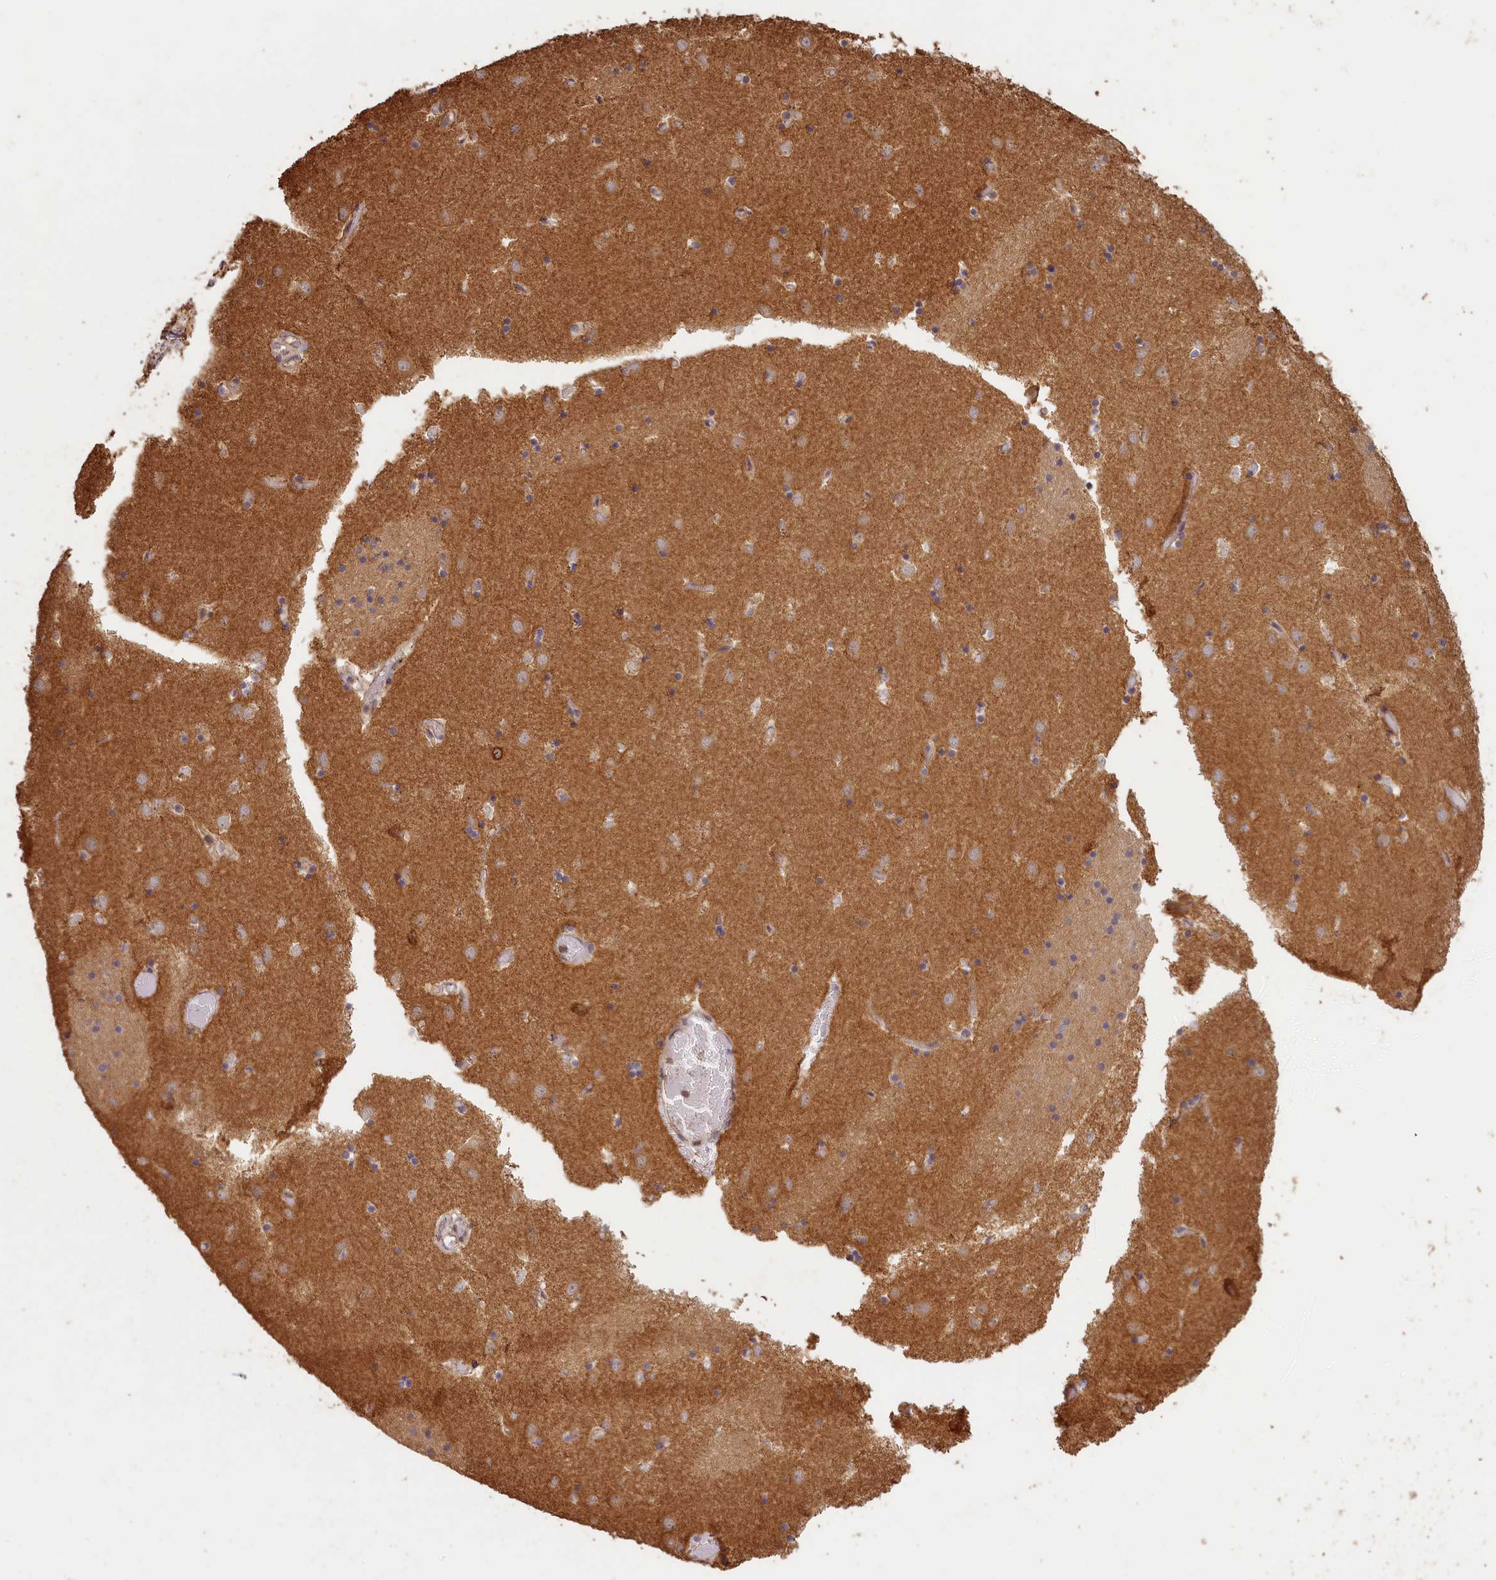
{"staining": {"intensity": "moderate", "quantity": "<25%", "location": "cytoplasmic/membranous"}, "tissue": "caudate", "cell_type": "Glial cells", "image_type": "normal", "snomed": [{"axis": "morphology", "description": "Normal tissue, NOS"}, {"axis": "topography", "description": "Lateral ventricle wall"}], "caption": "Caudate stained with a protein marker shows moderate staining in glial cells.", "gene": "MADD", "patient": {"sex": "male", "age": 70}}